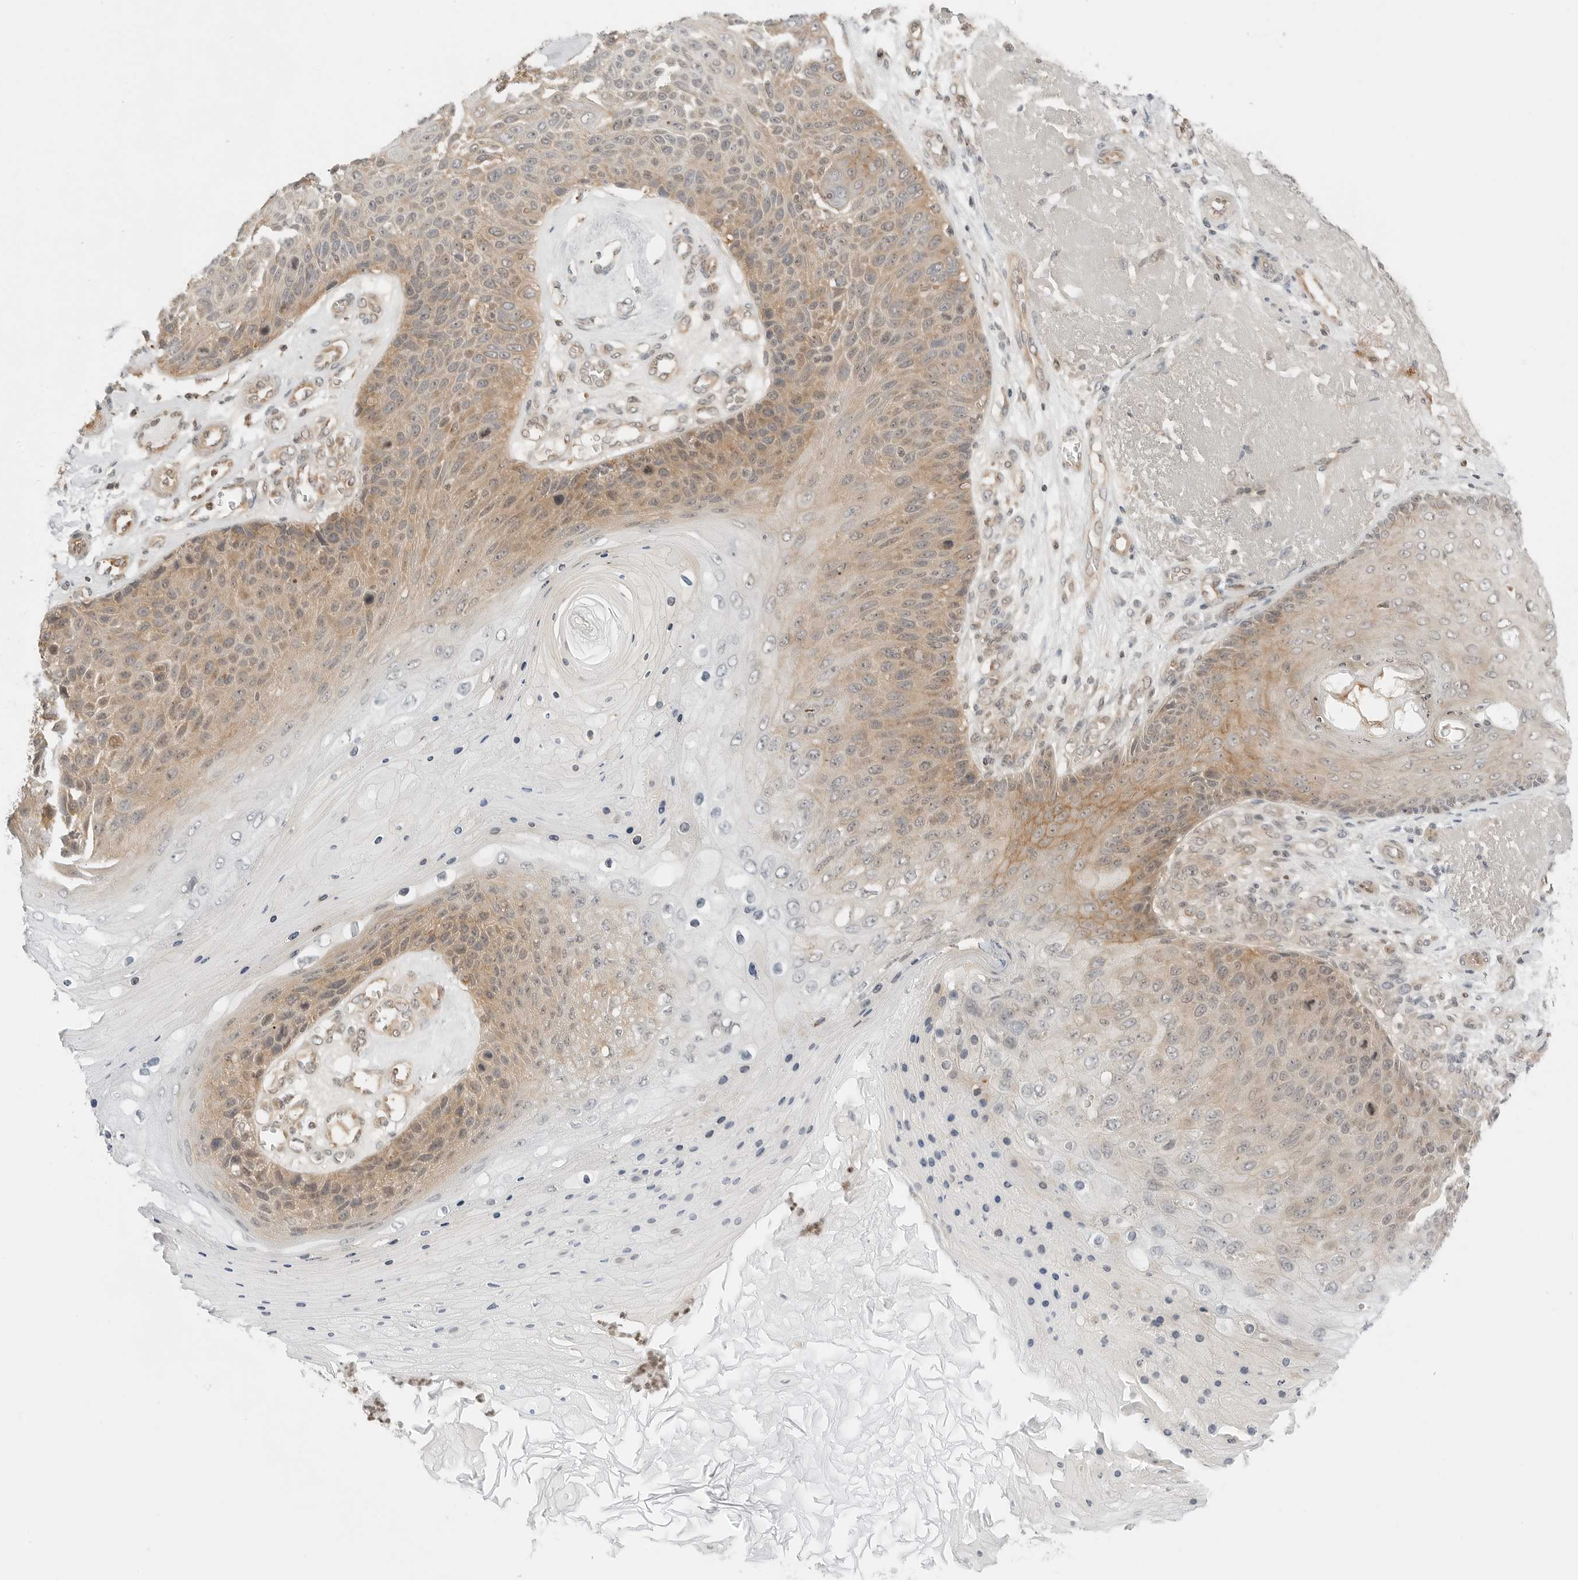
{"staining": {"intensity": "moderate", "quantity": ">75%", "location": "cytoplasmic/membranous"}, "tissue": "skin cancer", "cell_type": "Tumor cells", "image_type": "cancer", "snomed": [{"axis": "morphology", "description": "Squamous cell carcinoma, NOS"}, {"axis": "topography", "description": "Skin"}], "caption": "Skin cancer stained with immunohistochemistry demonstrates moderate cytoplasmic/membranous positivity in approximately >75% of tumor cells. (Brightfield microscopy of DAB IHC at high magnification).", "gene": "IQCC", "patient": {"sex": "female", "age": 88}}